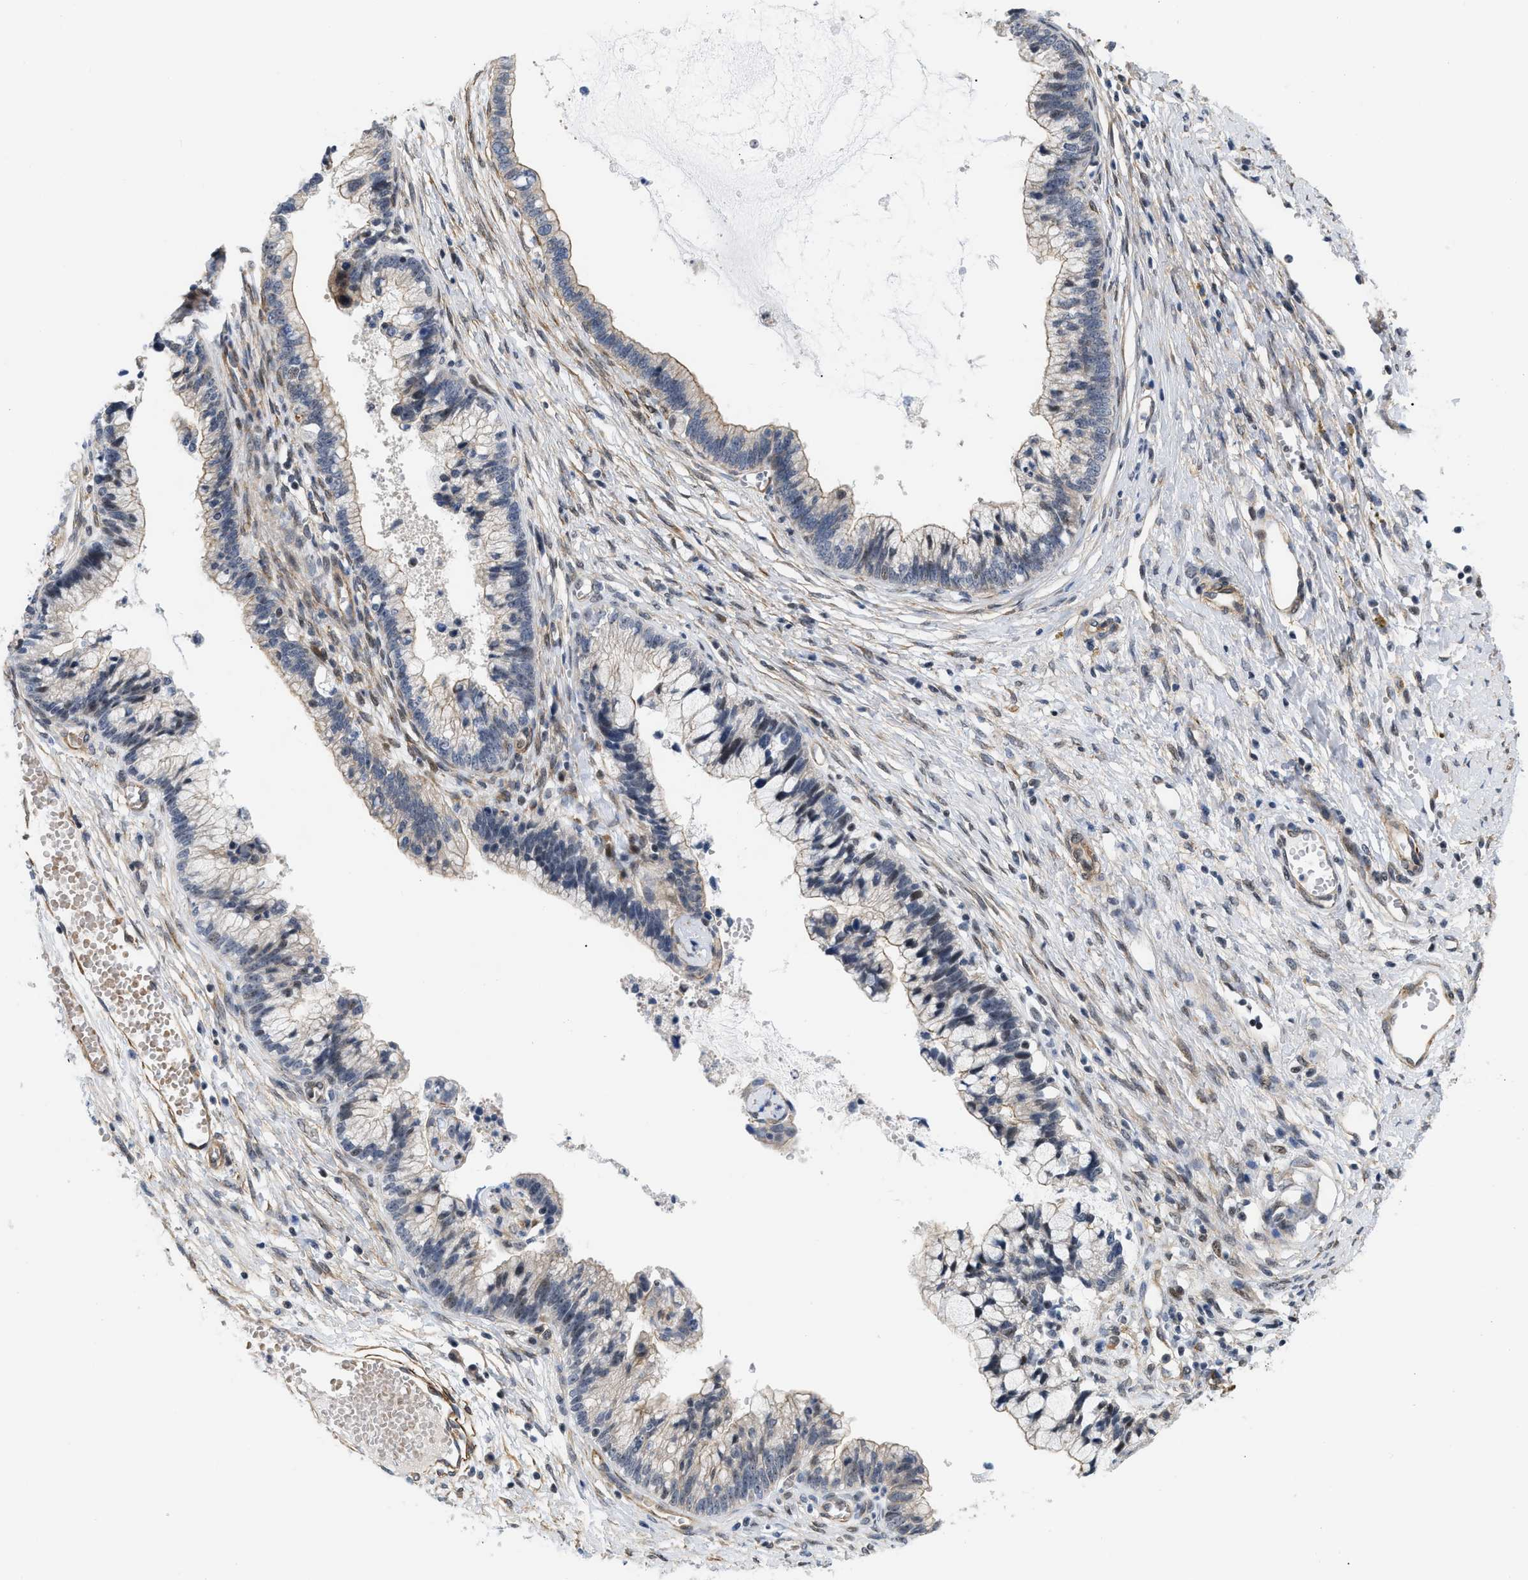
{"staining": {"intensity": "weak", "quantity": "<25%", "location": "cytoplasmic/membranous"}, "tissue": "cervical cancer", "cell_type": "Tumor cells", "image_type": "cancer", "snomed": [{"axis": "morphology", "description": "Adenocarcinoma, NOS"}, {"axis": "topography", "description": "Cervix"}], "caption": "Immunohistochemical staining of adenocarcinoma (cervical) displays no significant positivity in tumor cells.", "gene": "GPRASP2", "patient": {"sex": "female", "age": 44}}